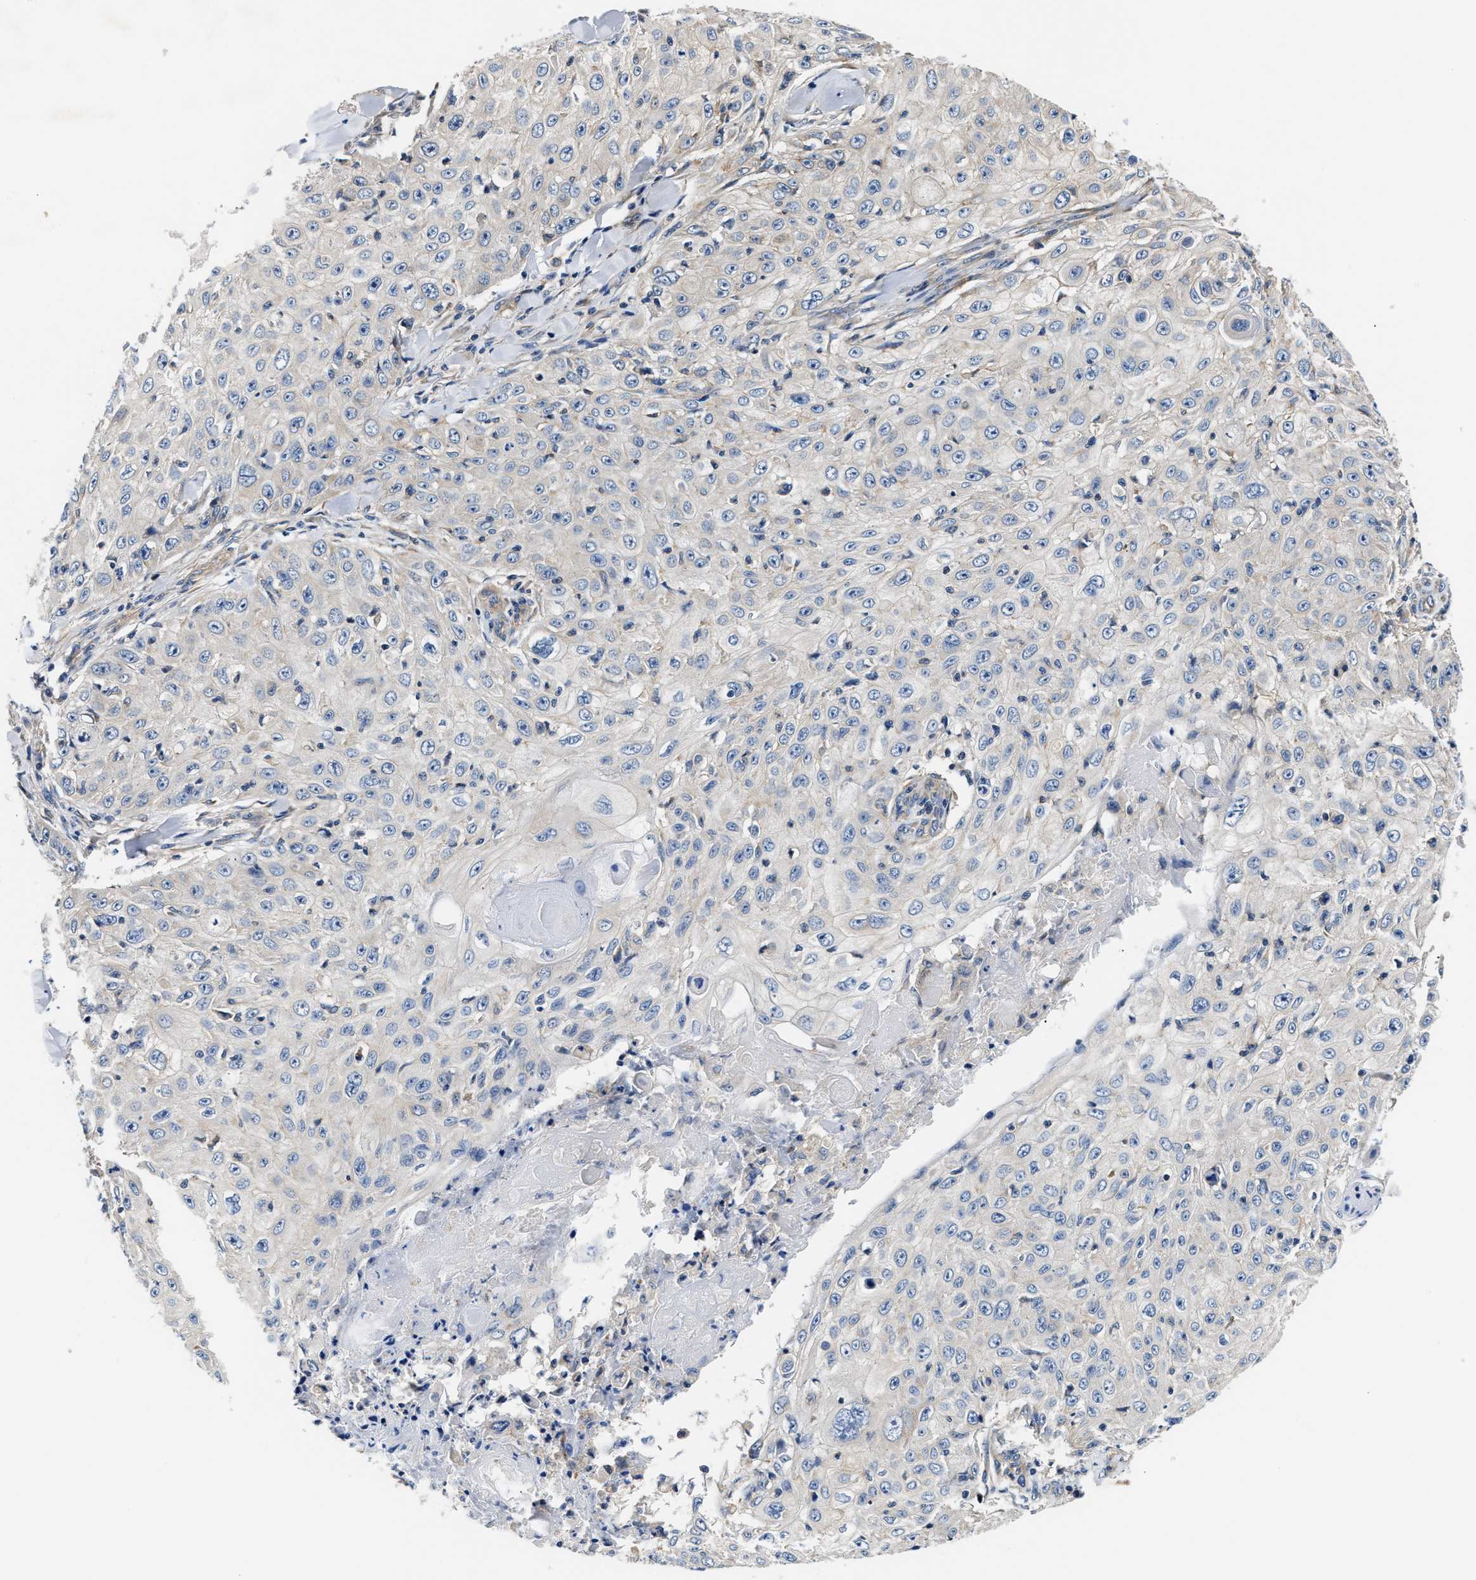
{"staining": {"intensity": "negative", "quantity": "none", "location": "none"}, "tissue": "skin cancer", "cell_type": "Tumor cells", "image_type": "cancer", "snomed": [{"axis": "morphology", "description": "Squamous cell carcinoma, NOS"}, {"axis": "topography", "description": "Skin"}], "caption": "An immunohistochemistry micrograph of skin cancer is shown. There is no staining in tumor cells of skin cancer.", "gene": "TEX2", "patient": {"sex": "male", "age": 86}}